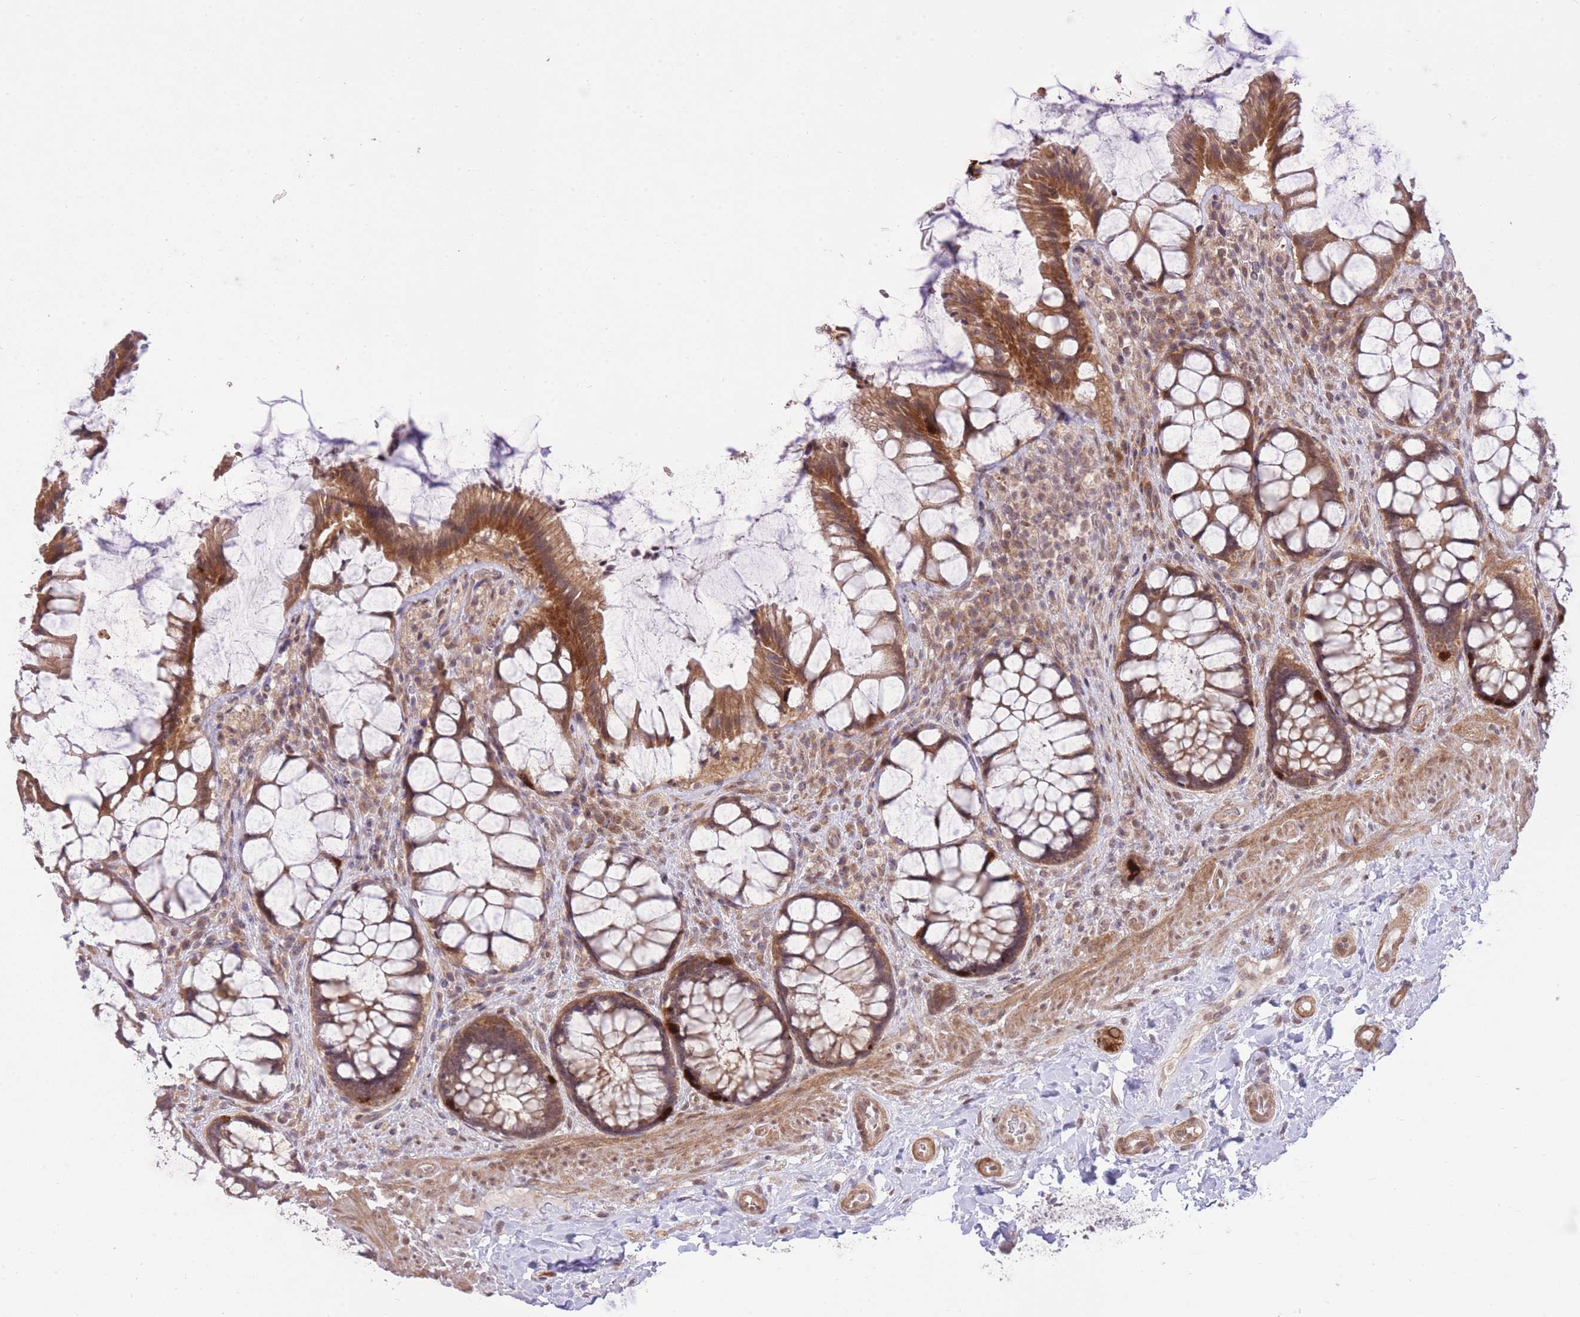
{"staining": {"intensity": "moderate", "quantity": ">75%", "location": "cytoplasmic/membranous"}, "tissue": "rectum", "cell_type": "Glandular cells", "image_type": "normal", "snomed": [{"axis": "morphology", "description": "Normal tissue, NOS"}, {"axis": "topography", "description": "Rectum"}], "caption": "Moderate cytoplasmic/membranous positivity for a protein is present in approximately >75% of glandular cells of unremarkable rectum using immunohistochemistry.", "gene": "ELOA2", "patient": {"sex": "female", "age": 58}}